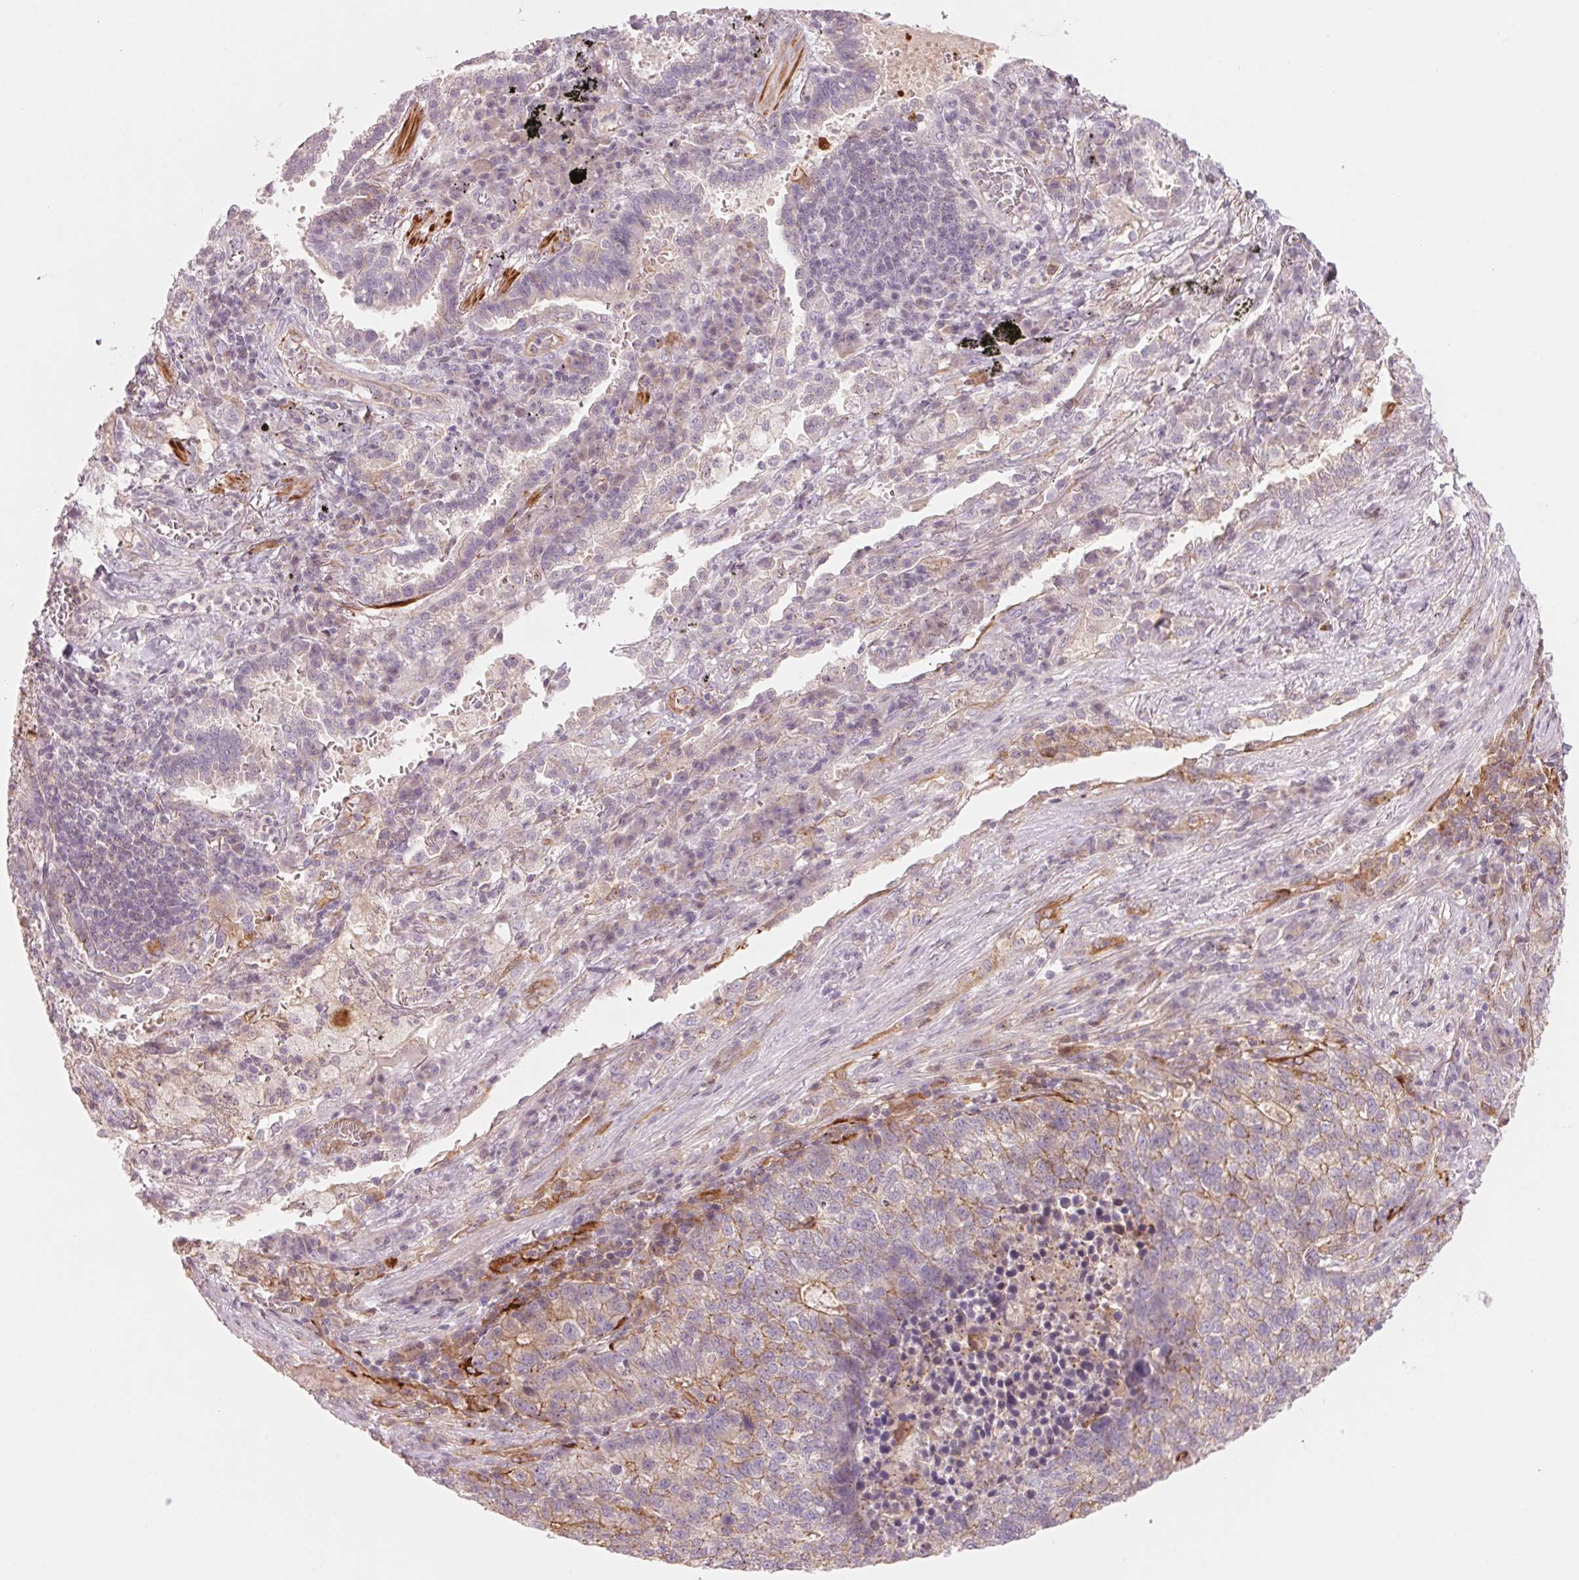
{"staining": {"intensity": "weak", "quantity": "<25%", "location": "cytoplasmic/membranous"}, "tissue": "lung cancer", "cell_type": "Tumor cells", "image_type": "cancer", "snomed": [{"axis": "morphology", "description": "Adenocarcinoma, NOS"}, {"axis": "topography", "description": "Lung"}], "caption": "A micrograph of human adenocarcinoma (lung) is negative for staining in tumor cells.", "gene": "SLC17A4", "patient": {"sex": "male", "age": 57}}